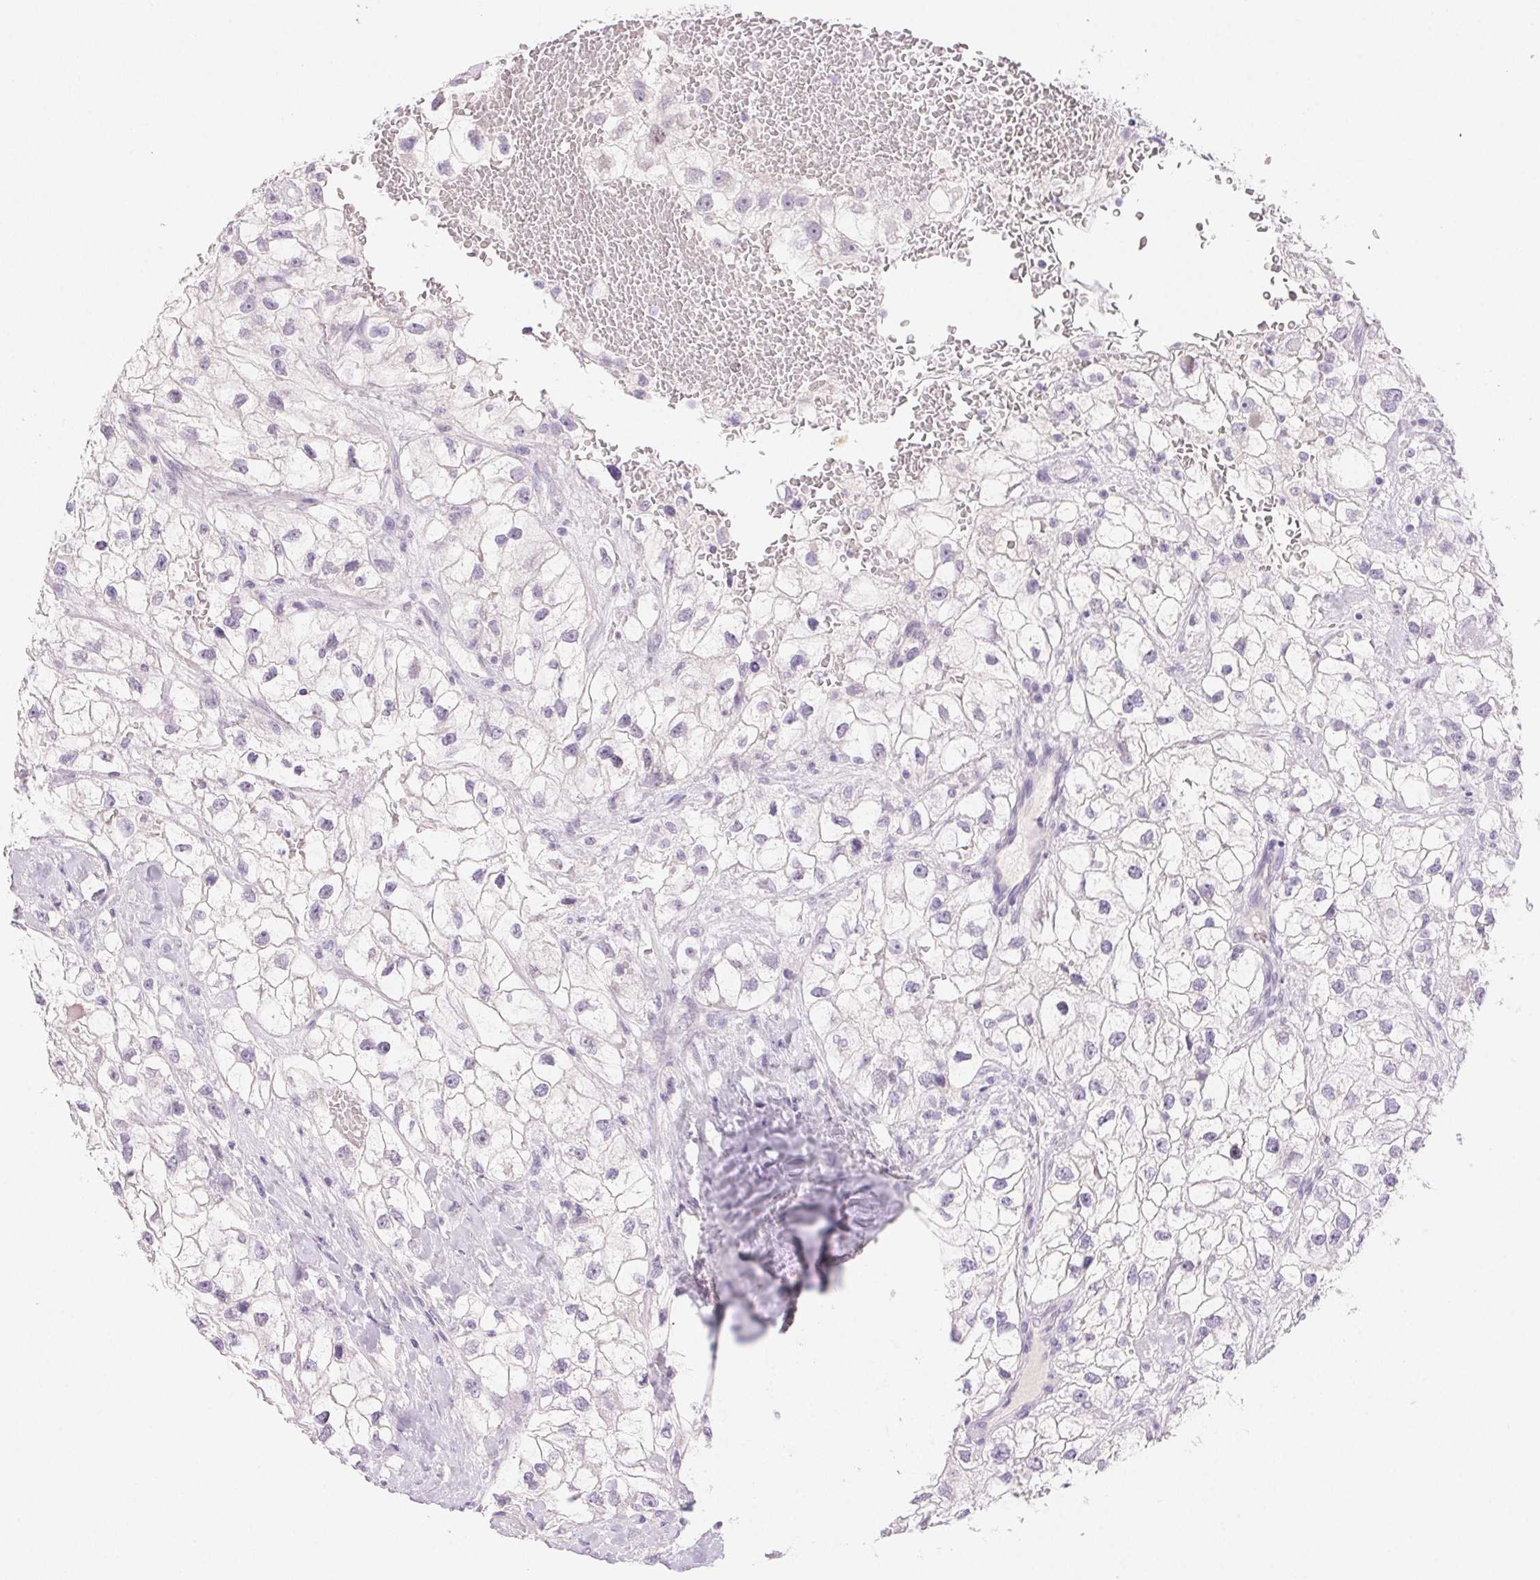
{"staining": {"intensity": "negative", "quantity": "none", "location": "none"}, "tissue": "renal cancer", "cell_type": "Tumor cells", "image_type": "cancer", "snomed": [{"axis": "morphology", "description": "Adenocarcinoma, NOS"}, {"axis": "topography", "description": "Kidney"}], "caption": "Immunohistochemical staining of human renal adenocarcinoma reveals no significant positivity in tumor cells.", "gene": "BPIFB2", "patient": {"sex": "male", "age": 59}}